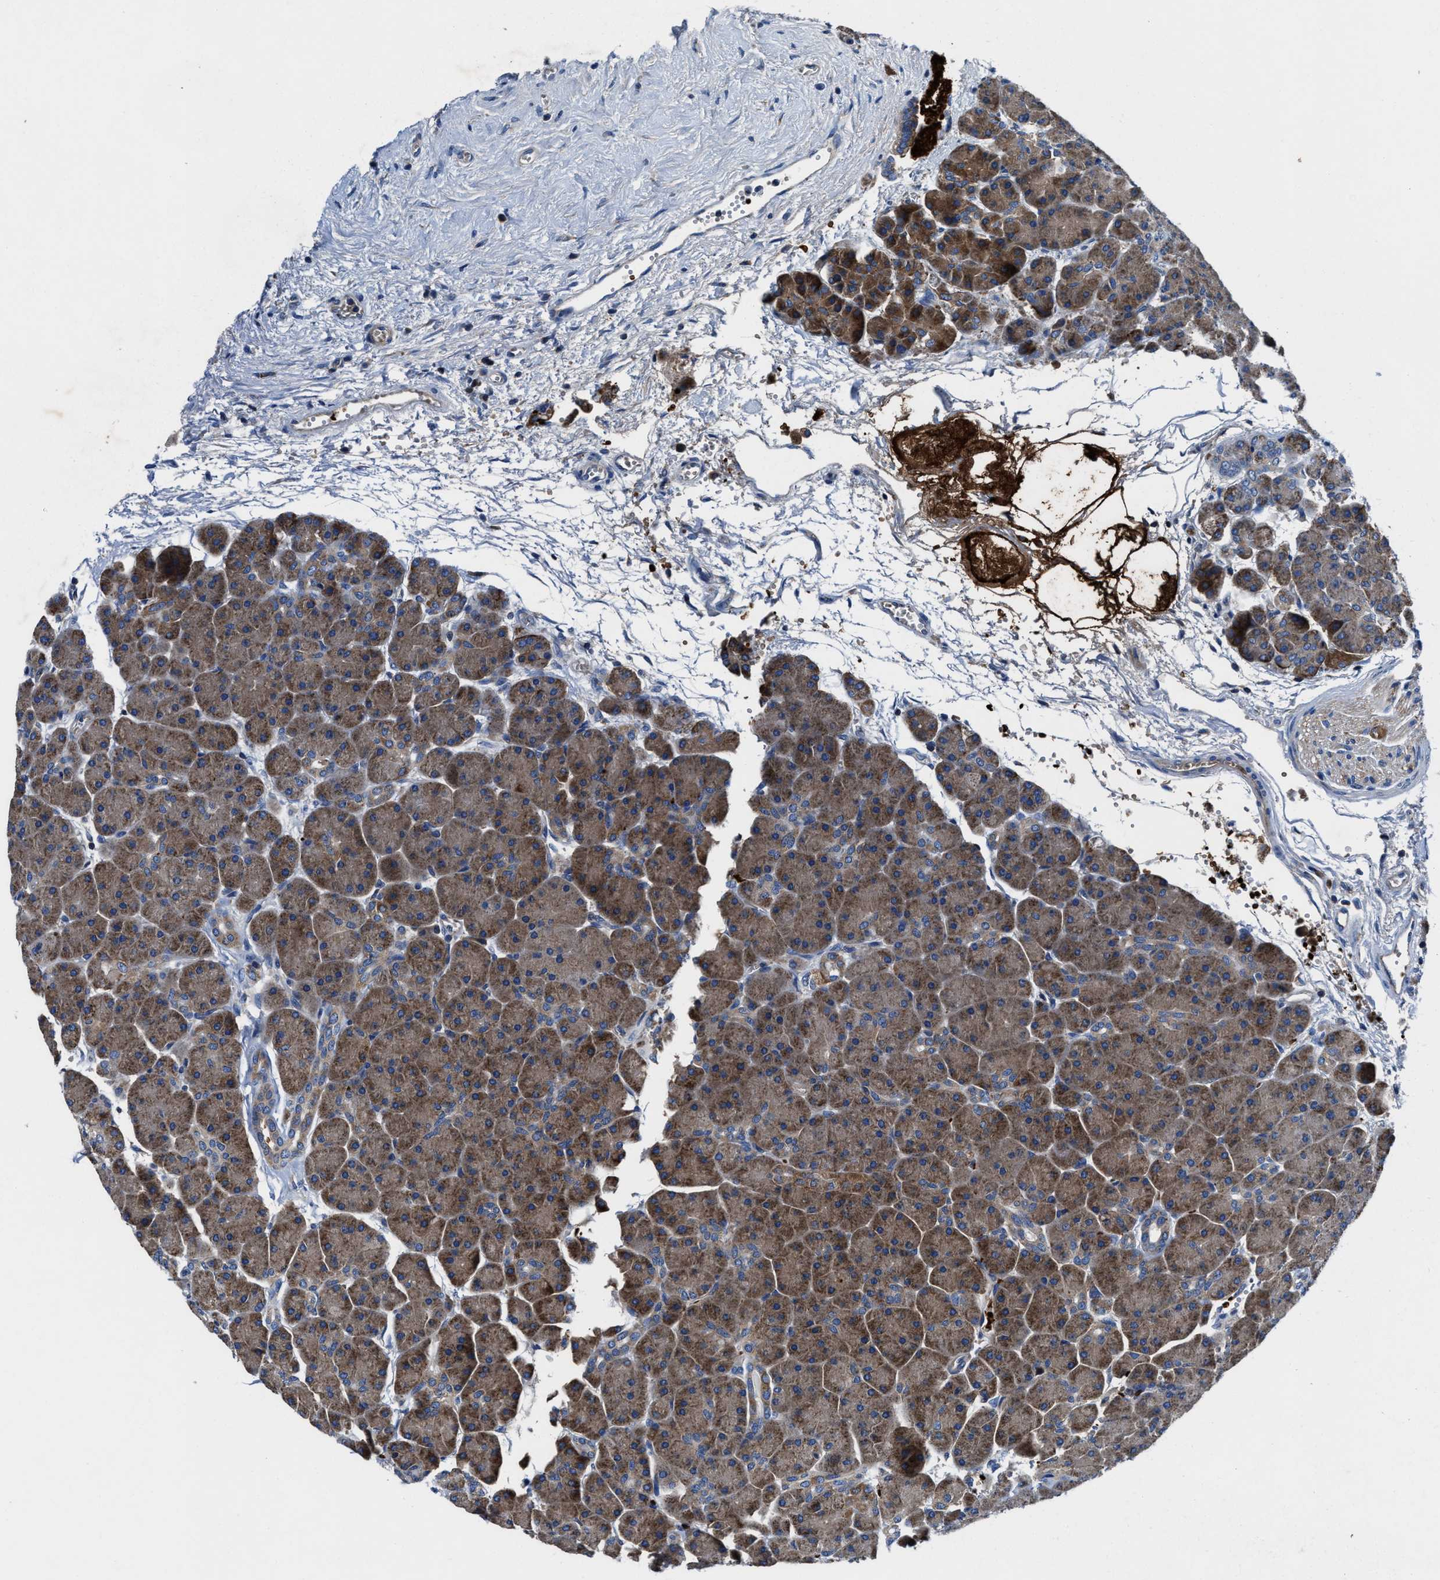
{"staining": {"intensity": "moderate", "quantity": ">75%", "location": "cytoplasmic/membranous"}, "tissue": "pancreas", "cell_type": "Exocrine glandular cells", "image_type": "normal", "snomed": [{"axis": "morphology", "description": "Normal tissue, NOS"}, {"axis": "topography", "description": "Pancreas"}], "caption": "Unremarkable pancreas demonstrates moderate cytoplasmic/membranous positivity in approximately >75% of exocrine glandular cells.", "gene": "PHLPP1", "patient": {"sex": "male", "age": 66}}